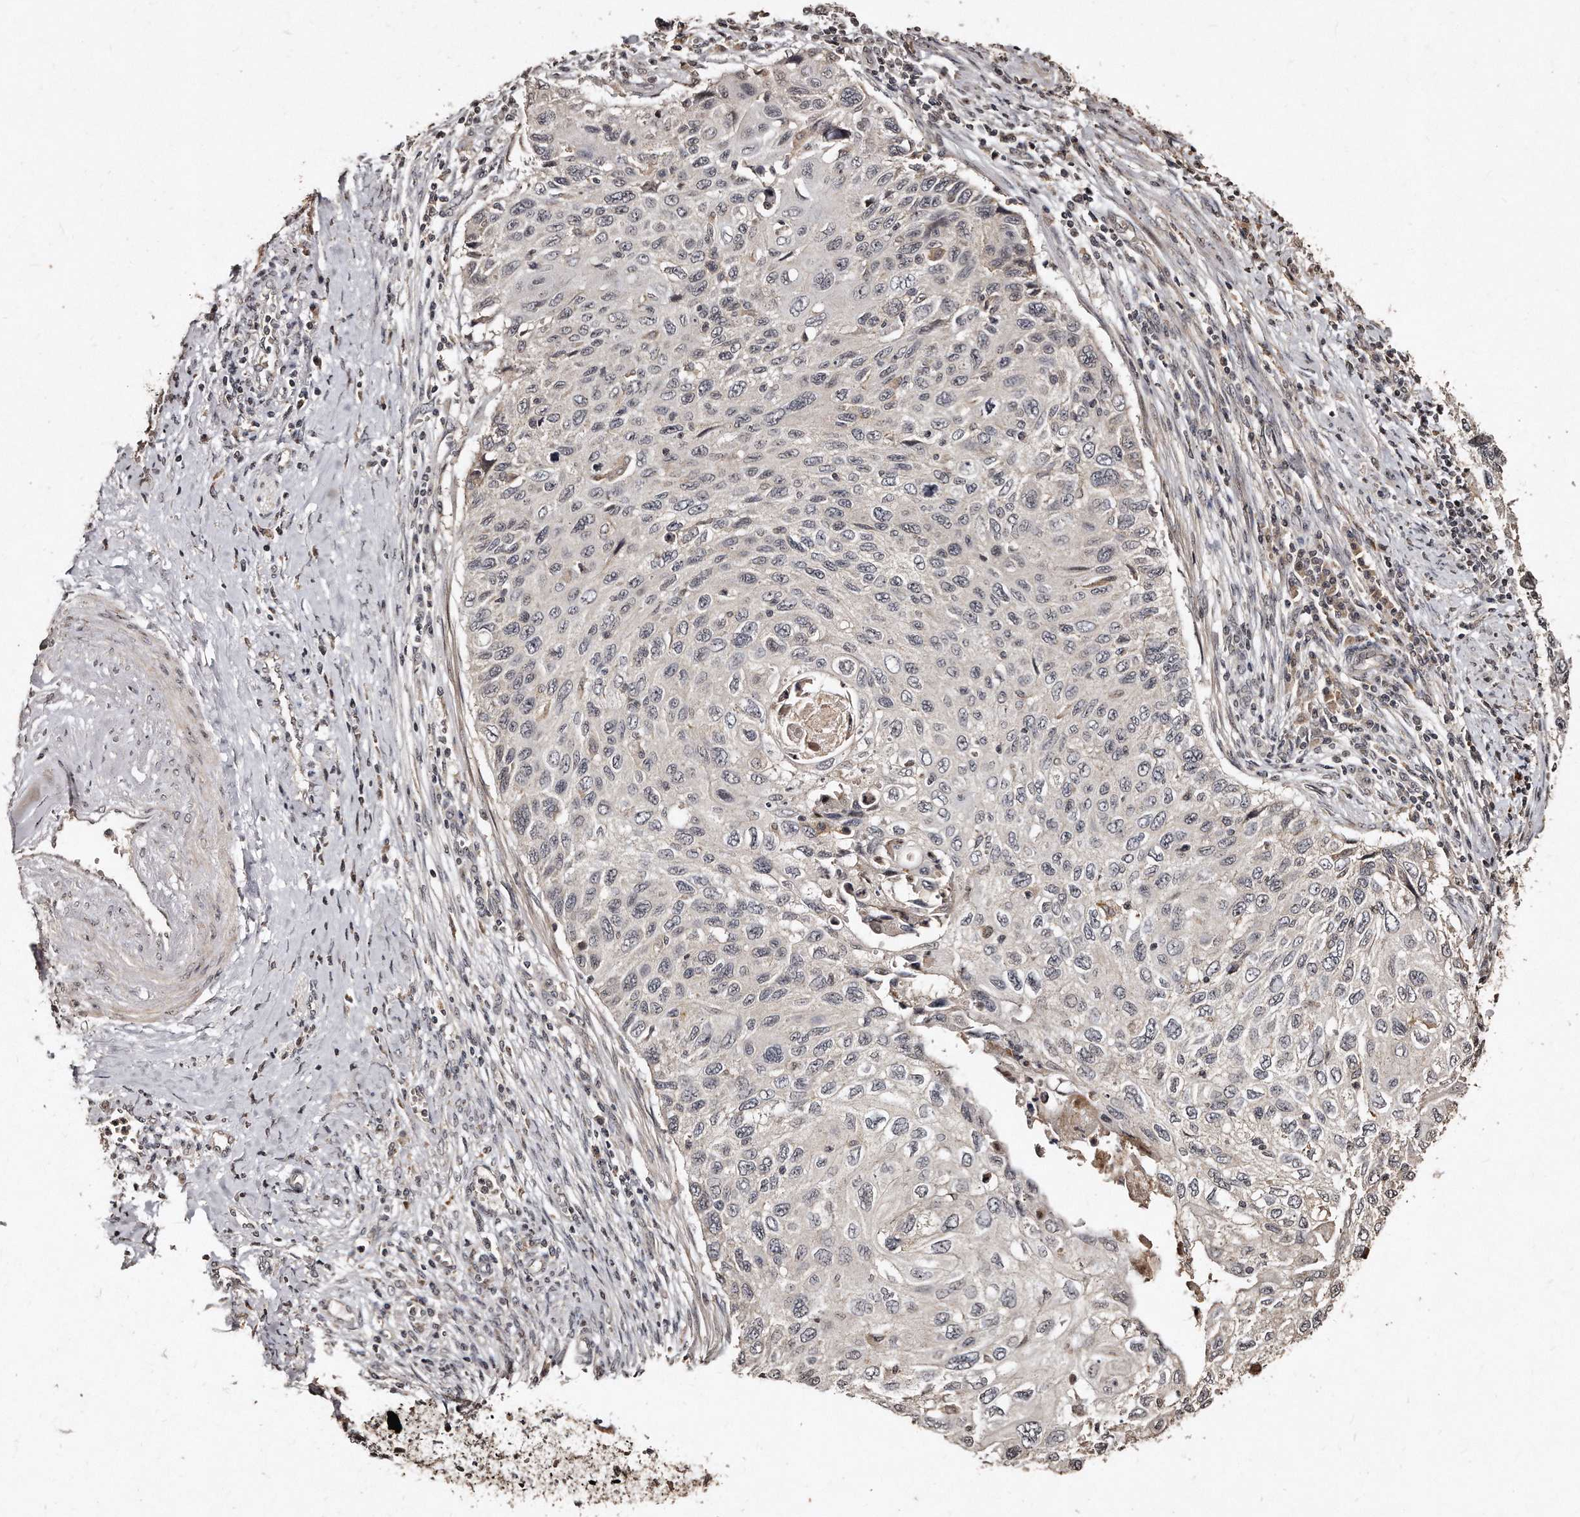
{"staining": {"intensity": "negative", "quantity": "none", "location": "none"}, "tissue": "cervical cancer", "cell_type": "Tumor cells", "image_type": "cancer", "snomed": [{"axis": "morphology", "description": "Squamous cell carcinoma, NOS"}, {"axis": "topography", "description": "Cervix"}], "caption": "A micrograph of human cervical squamous cell carcinoma is negative for staining in tumor cells.", "gene": "TSHR", "patient": {"sex": "female", "age": 70}}